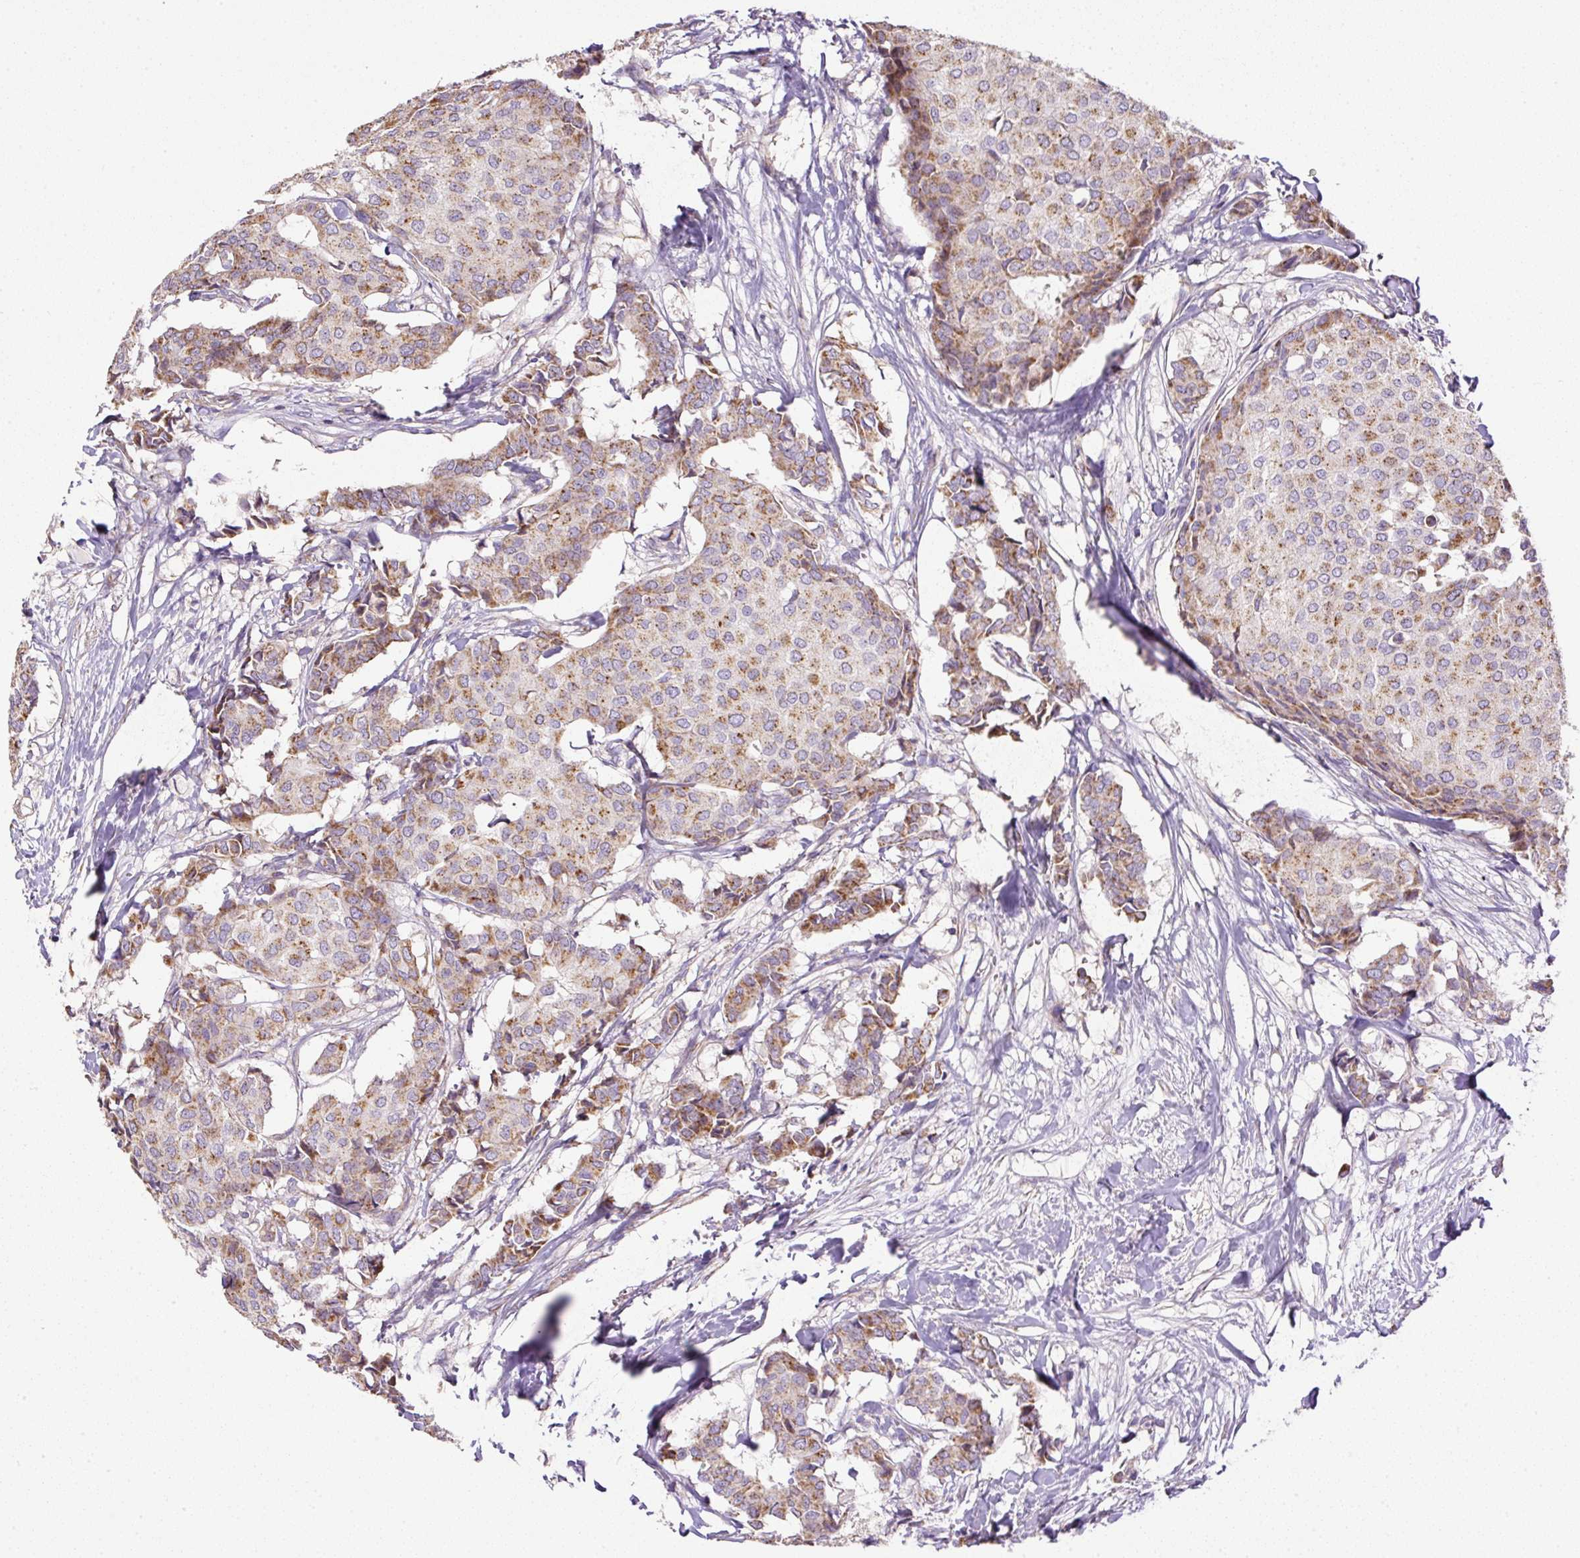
{"staining": {"intensity": "moderate", "quantity": ">75%", "location": "cytoplasmic/membranous"}, "tissue": "breast cancer", "cell_type": "Tumor cells", "image_type": "cancer", "snomed": [{"axis": "morphology", "description": "Duct carcinoma"}, {"axis": "topography", "description": "Breast"}], "caption": "This is a histology image of immunohistochemistry staining of breast cancer (invasive ductal carcinoma), which shows moderate positivity in the cytoplasmic/membranous of tumor cells.", "gene": "NDUFAF2", "patient": {"sex": "female", "age": 75}}